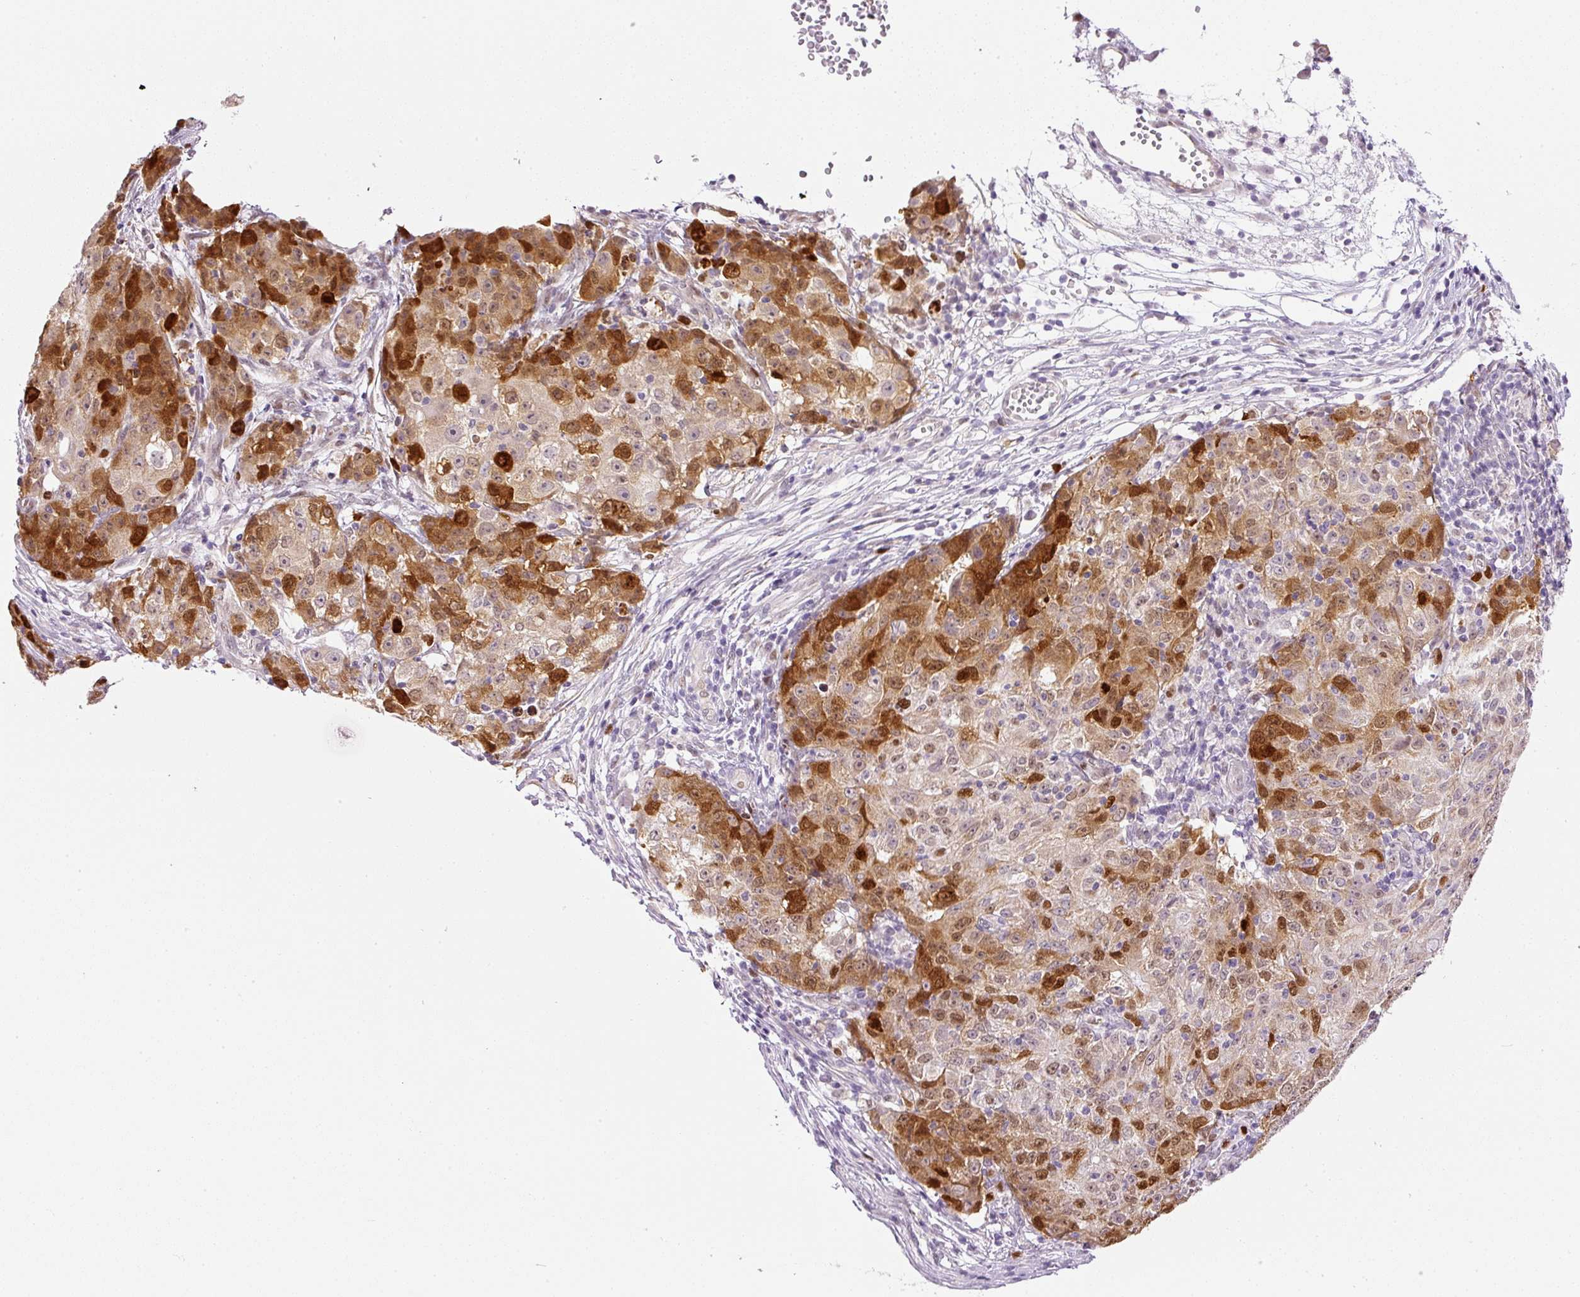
{"staining": {"intensity": "moderate", "quantity": ">75%", "location": "cytoplasmic/membranous,nuclear"}, "tissue": "ovarian cancer", "cell_type": "Tumor cells", "image_type": "cancer", "snomed": [{"axis": "morphology", "description": "Carcinoma, endometroid"}, {"axis": "topography", "description": "Ovary"}], "caption": "This photomicrograph exhibits immunohistochemistry (IHC) staining of human ovarian endometroid carcinoma, with medium moderate cytoplasmic/membranous and nuclear positivity in approximately >75% of tumor cells.", "gene": "KPNA2", "patient": {"sex": "female", "age": 42}}